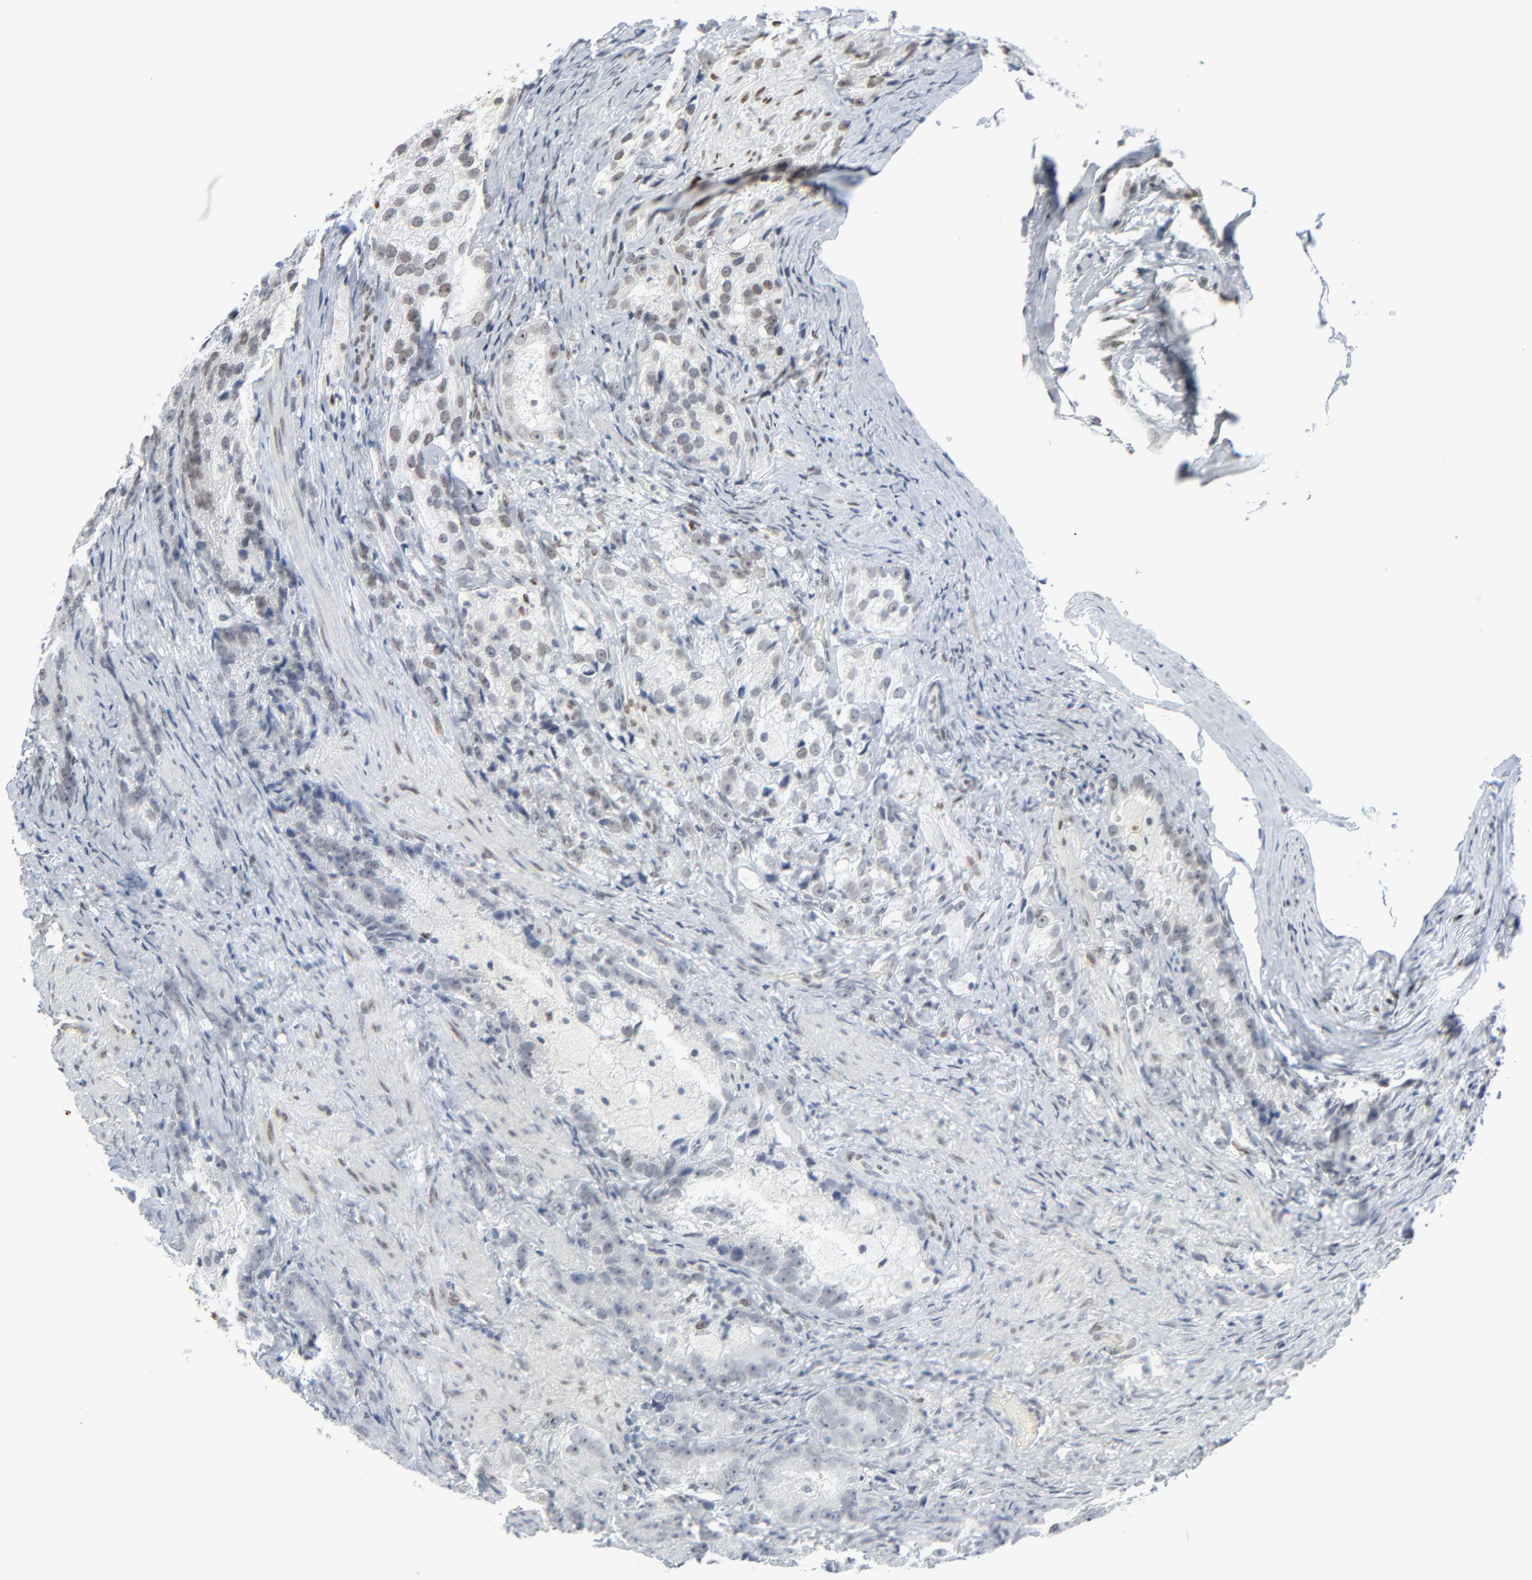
{"staining": {"intensity": "weak", "quantity": "<25%", "location": "nuclear"}, "tissue": "prostate cancer", "cell_type": "Tumor cells", "image_type": "cancer", "snomed": [{"axis": "morphology", "description": "Adenocarcinoma, High grade"}, {"axis": "topography", "description": "Prostate"}], "caption": "A high-resolution micrograph shows immunohistochemistry staining of prostate adenocarcinoma (high-grade), which reveals no significant staining in tumor cells.", "gene": "CUX1", "patient": {"sex": "male", "age": 63}}